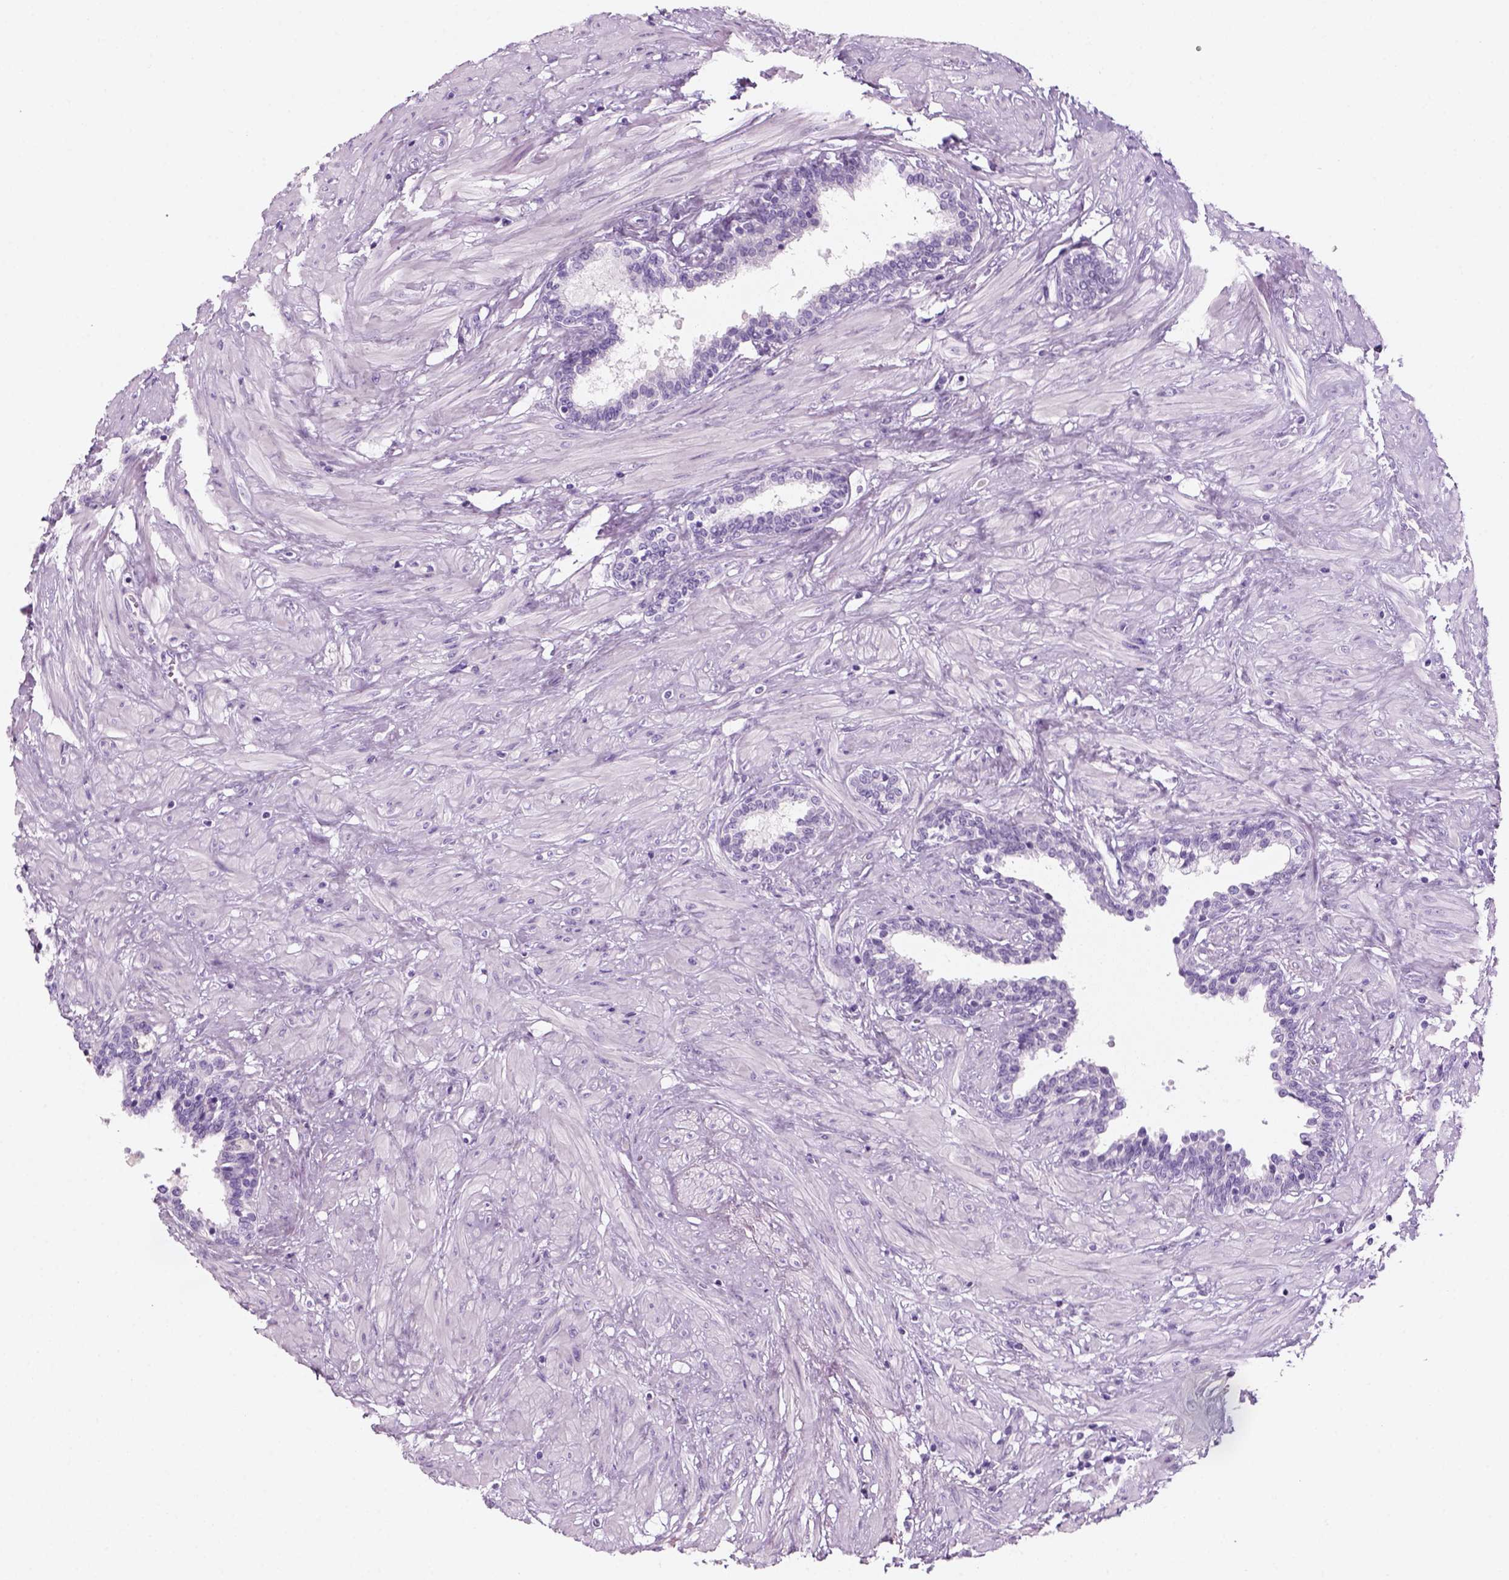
{"staining": {"intensity": "negative", "quantity": "none", "location": "none"}, "tissue": "prostate", "cell_type": "Glandular cells", "image_type": "normal", "snomed": [{"axis": "morphology", "description": "Normal tissue, NOS"}, {"axis": "topography", "description": "Prostate"}], "caption": "Immunohistochemistry (IHC) of unremarkable human prostate reveals no expression in glandular cells. The staining is performed using DAB (3,3'-diaminobenzidine) brown chromogen with nuclei counter-stained in using hematoxylin.", "gene": "KRTAP11", "patient": {"sex": "male", "age": 55}}